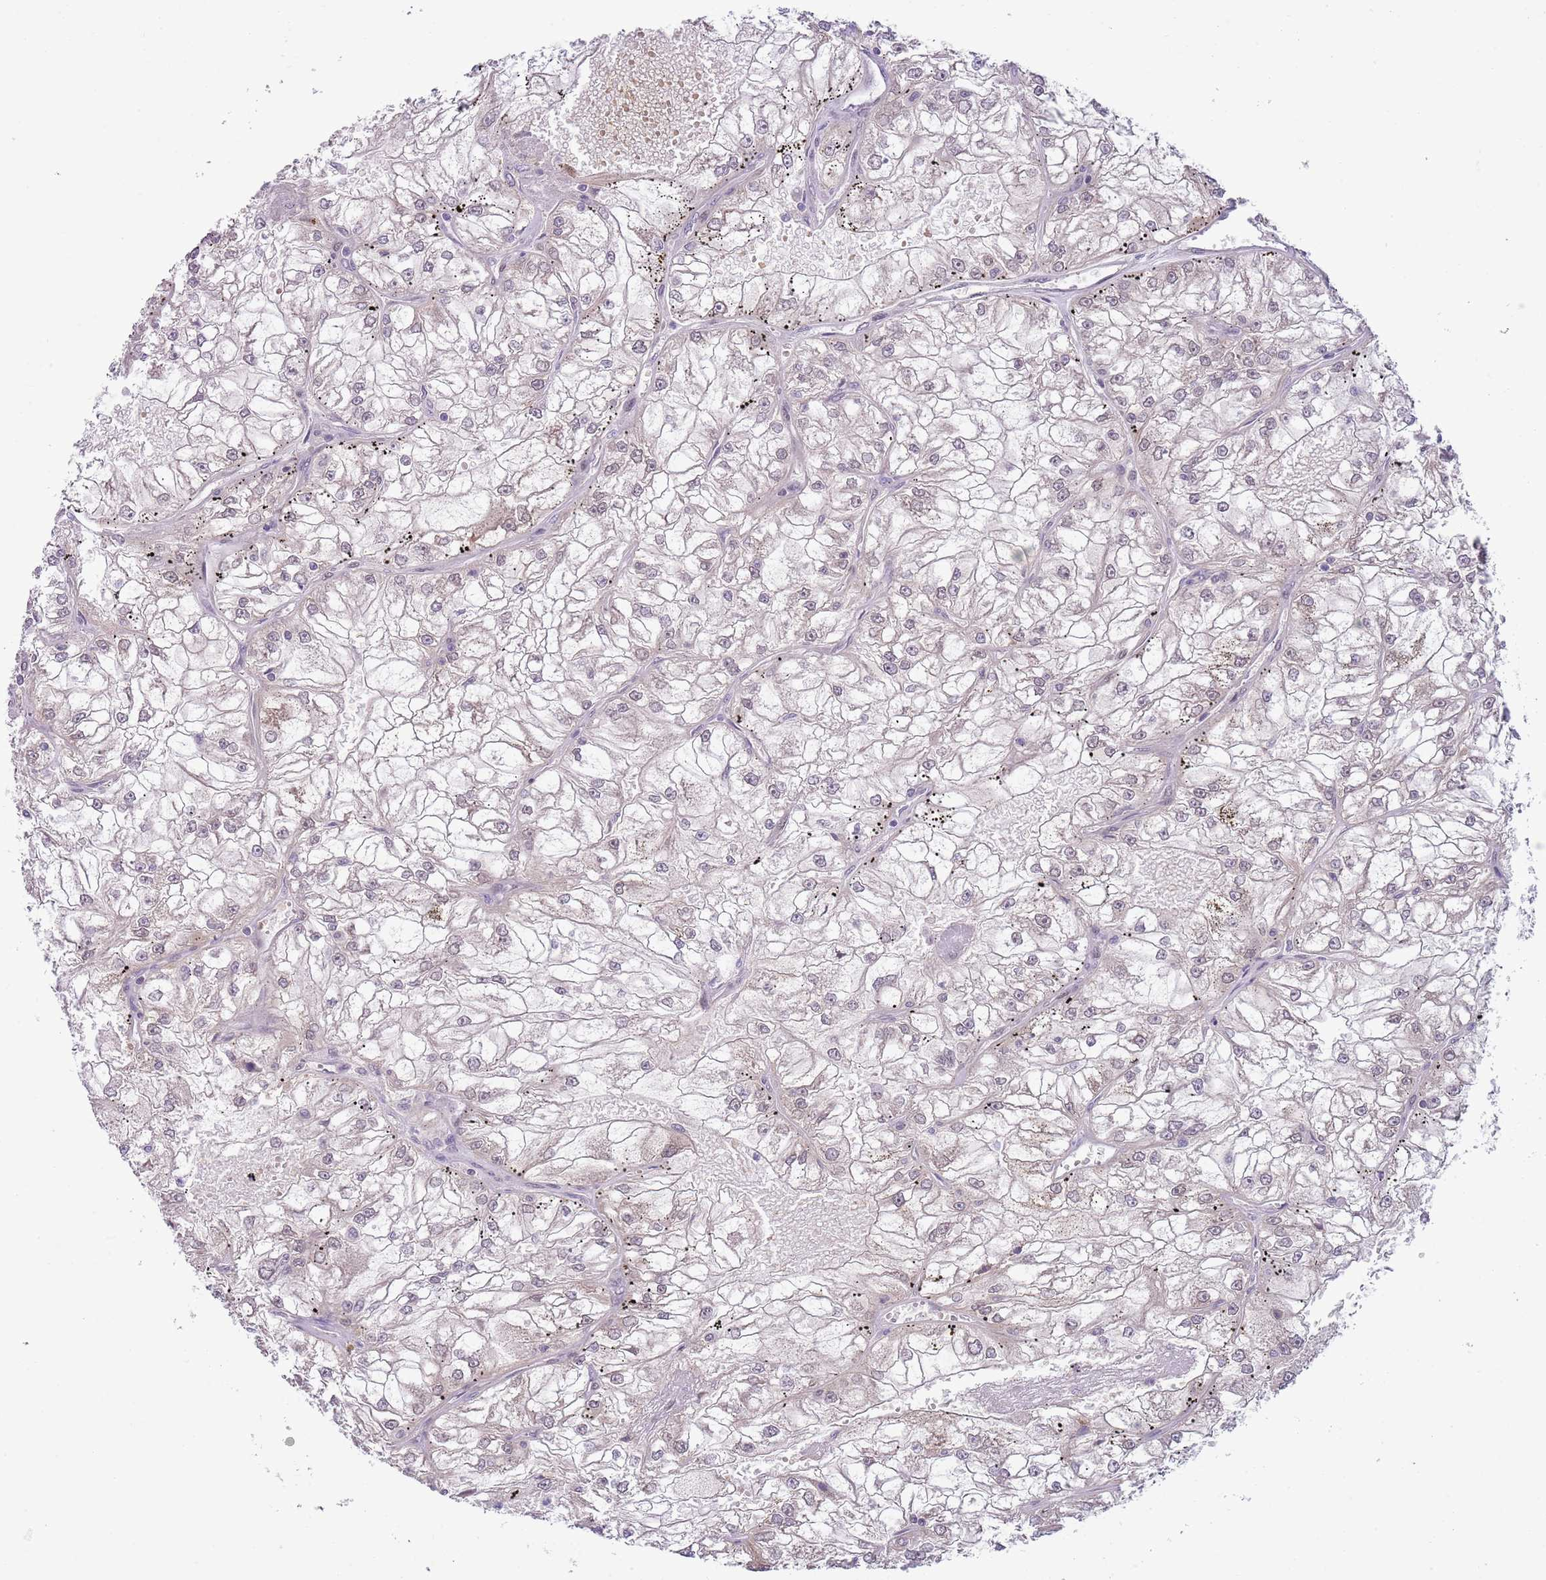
{"staining": {"intensity": "weak", "quantity": "<25%", "location": "nuclear"}, "tissue": "renal cancer", "cell_type": "Tumor cells", "image_type": "cancer", "snomed": [{"axis": "morphology", "description": "Adenocarcinoma, NOS"}, {"axis": "topography", "description": "Kidney"}], "caption": "A histopathology image of human renal cancer is negative for staining in tumor cells. Brightfield microscopy of immunohistochemistry stained with DAB (brown) and hematoxylin (blue), captured at high magnification.", "gene": "TM2D1", "patient": {"sex": "female", "age": 72}}